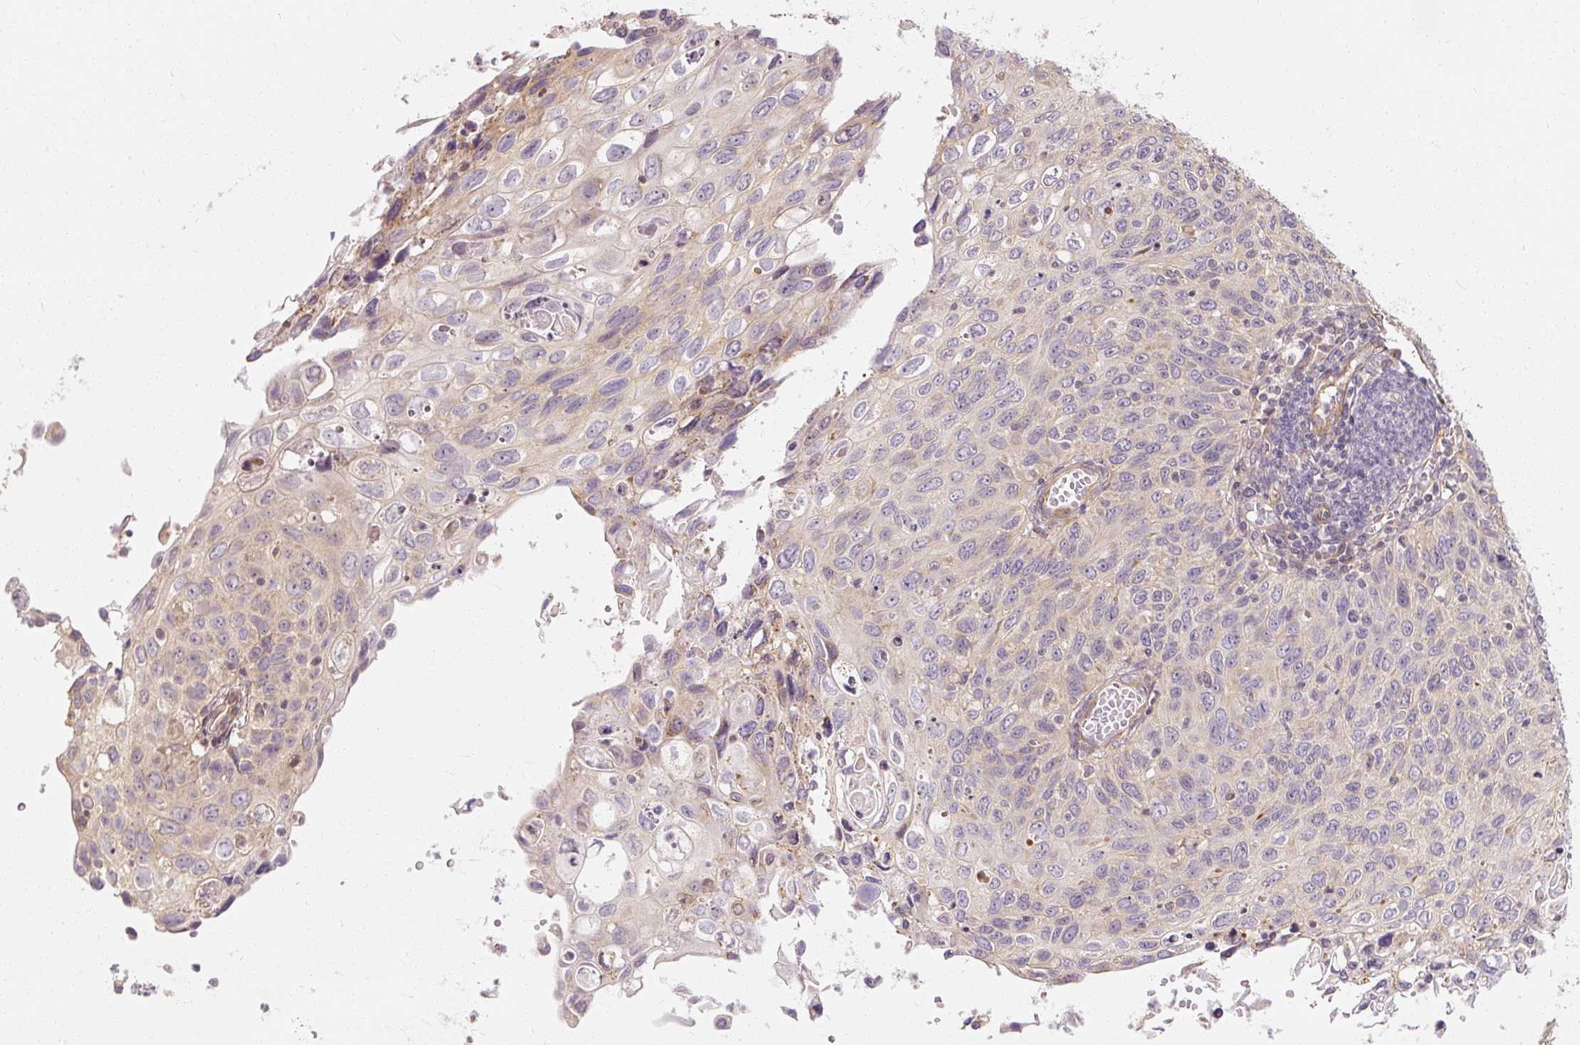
{"staining": {"intensity": "weak", "quantity": "<25%", "location": "cytoplasmic/membranous"}, "tissue": "cervical cancer", "cell_type": "Tumor cells", "image_type": "cancer", "snomed": [{"axis": "morphology", "description": "Squamous cell carcinoma, NOS"}, {"axis": "topography", "description": "Cervix"}], "caption": "DAB (3,3'-diaminobenzidine) immunohistochemical staining of cervical cancer (squamous cell carcinoma) exhibits no significant expression in tumor cells. Nuclei are stained in blue.", "gene": "RB1CC1", "patient": {"sex": "female", "age": 70}}